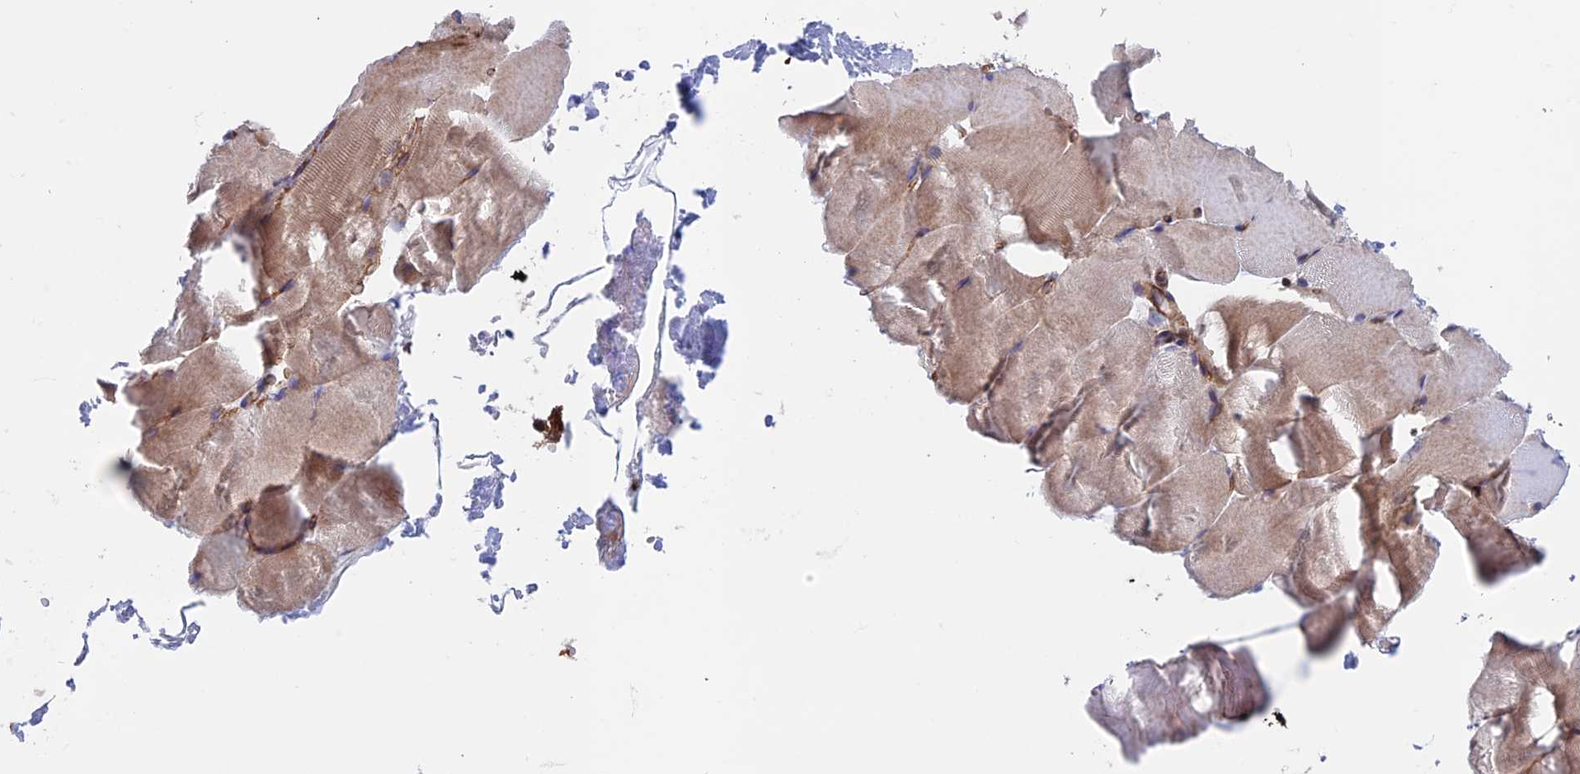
{"staining": {"intensity": "moderate", "quantity": "25%-75%", "location": "cytoplasmic/membranous"}, "tissue": "skeletal muscle", "cell_type": "Myocytes", "image_type": "normal", "snomed": [{"axis": "morphology", "description": "Normal tissue, NOS"}, {"axis": "topography", "description": "Skeletal muscle"}, {"axis": "topography", "description": "Parathyroid gland"}], "caption": "This image demonstrates immunohistochemistry staining of unremarkable skeletal muscle, with medium moderate cytoplasmic/membranous staining in about 25%-75% of myocytes.", "gene": "MRPL1", "patient": {"sex": "female", "age": 37}}